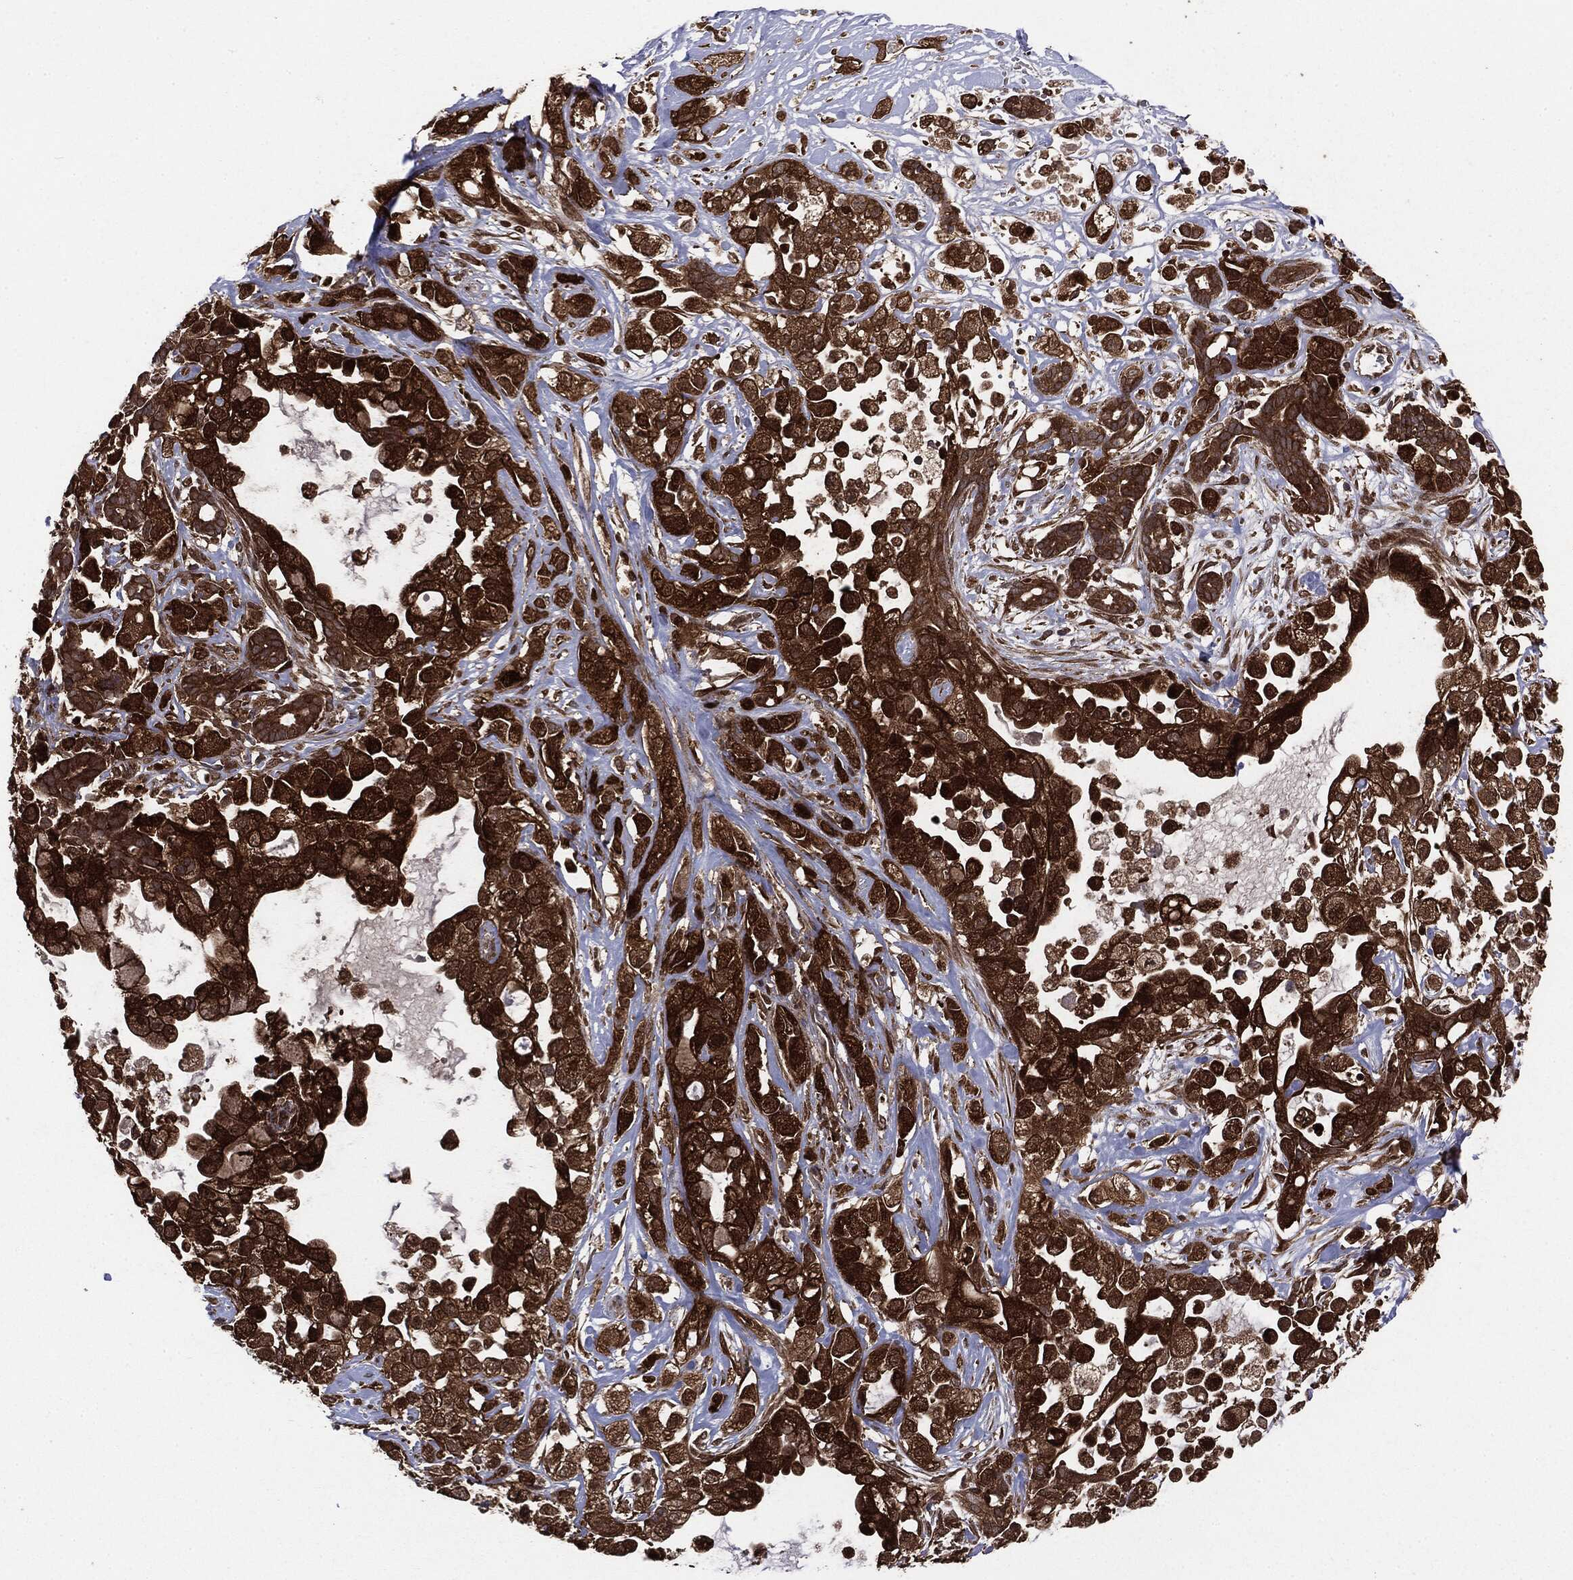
{"staining": {"intensity": "strong", "quantity": ">75%", "location": "cytoplasmic/membranous"}, "tissue": "pancreatic cancer", "cell_type": "Tumor cells", "image_type": "cancer", "snomed": [{"axis": "morphology", "description": "Adenocarcinoma, NOS"}, {"axis": "topography", "description": "Pancreas"}], "caption": "Protein staining of pancreatic cancer (adenocarcinoma) tissue reveals strong cytoplasmic/membranous positivity in about >75% of tumor cells. The protein of interest is stained brown, and the nuclei are stained in blue (DAB IHC with brightfield microscopy, high magnification).", "gene": "NME1", "patient": {"sex": "male", "age": 44}}